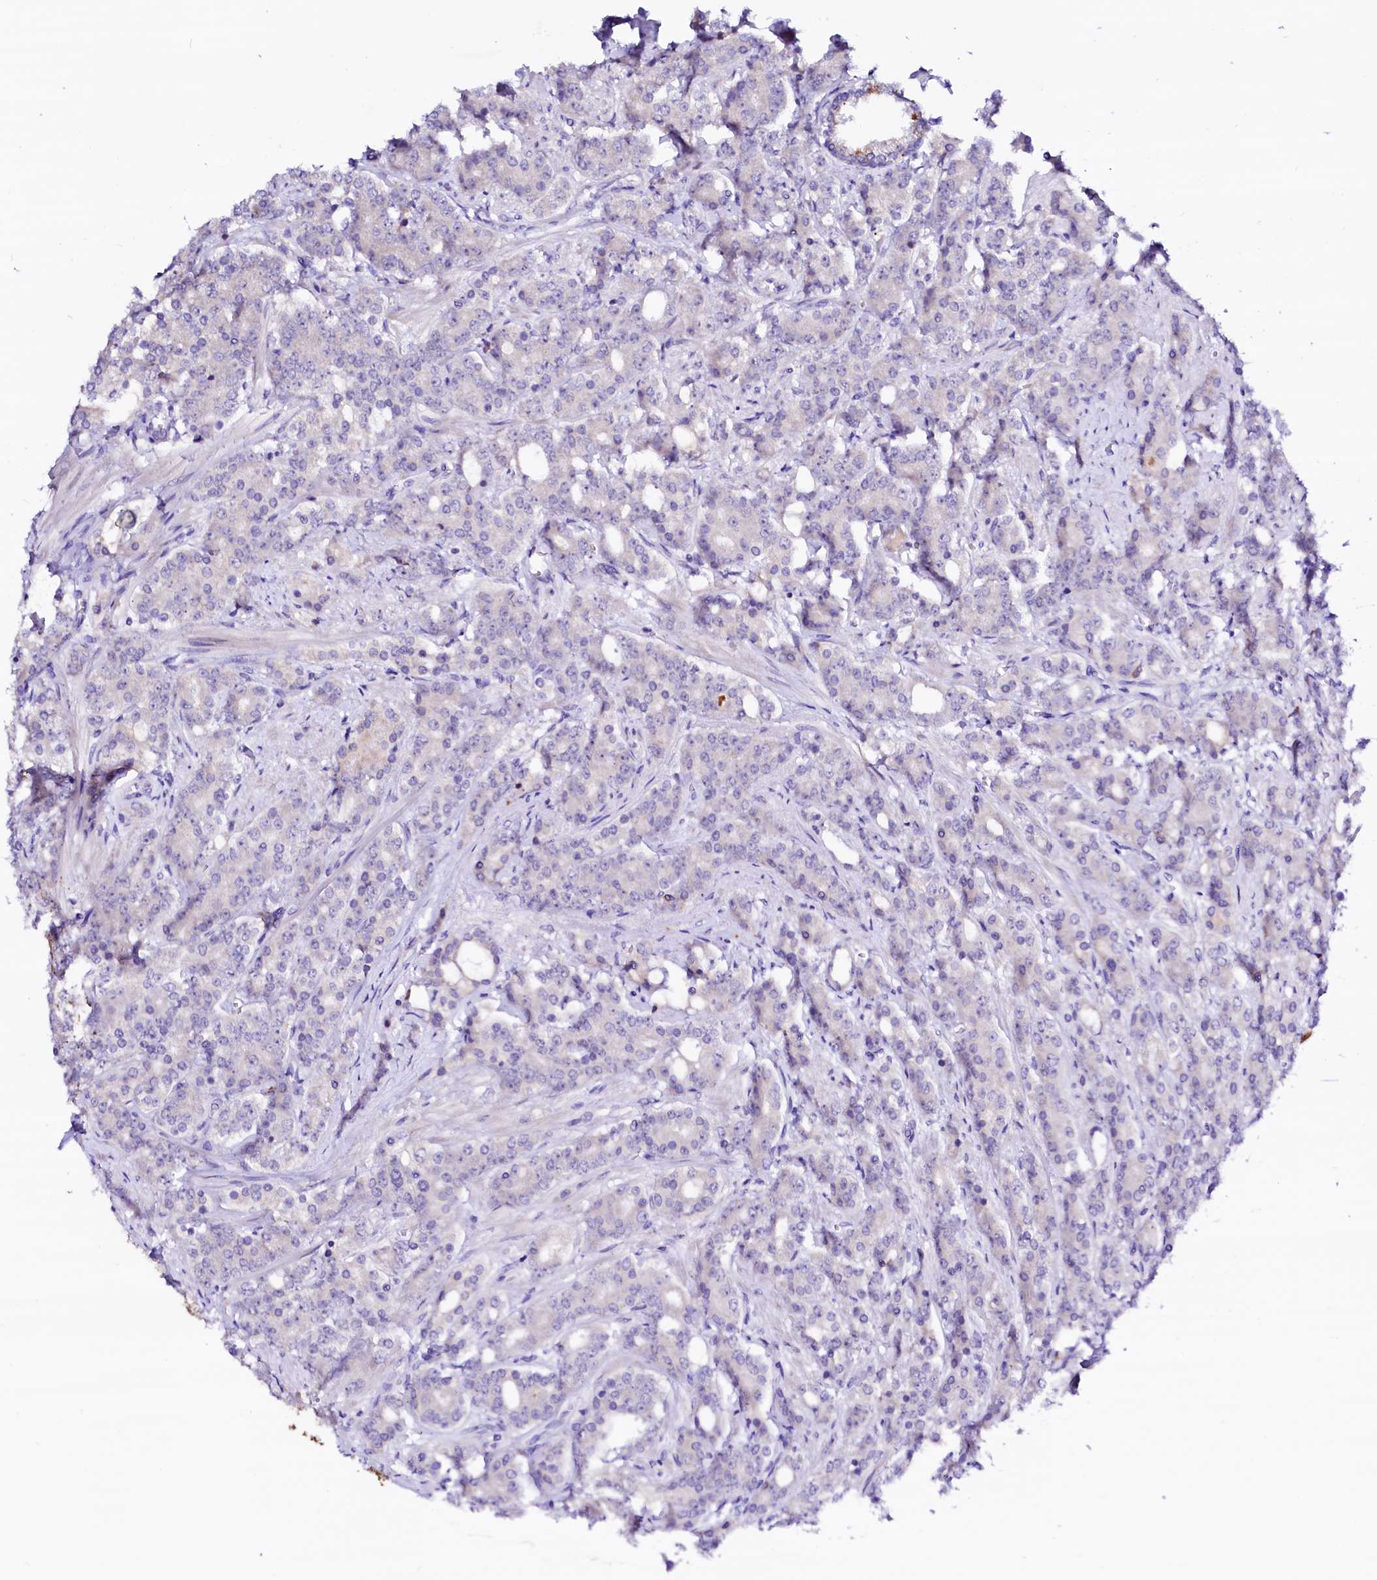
{"staining": {"intensity": "negative", "quantity": "none", "location": "none"}, "tissue": "prostate cancer", "cell_type": "Tumor cells", "image_type": "cancer", "snomed": [{"axis": "morphology", "description": "Adenocarcinoma, High grade"}, {"axis": "topography", "description": "Prostate"}], "caption": "This is an immunohistochemistry (IHC) histopathology image of prostate high-grade adenocarcinoma. There is no expression in tumor cells.", "gene": "BTBD16", "patient": {"sex": "male", "age": 62}}